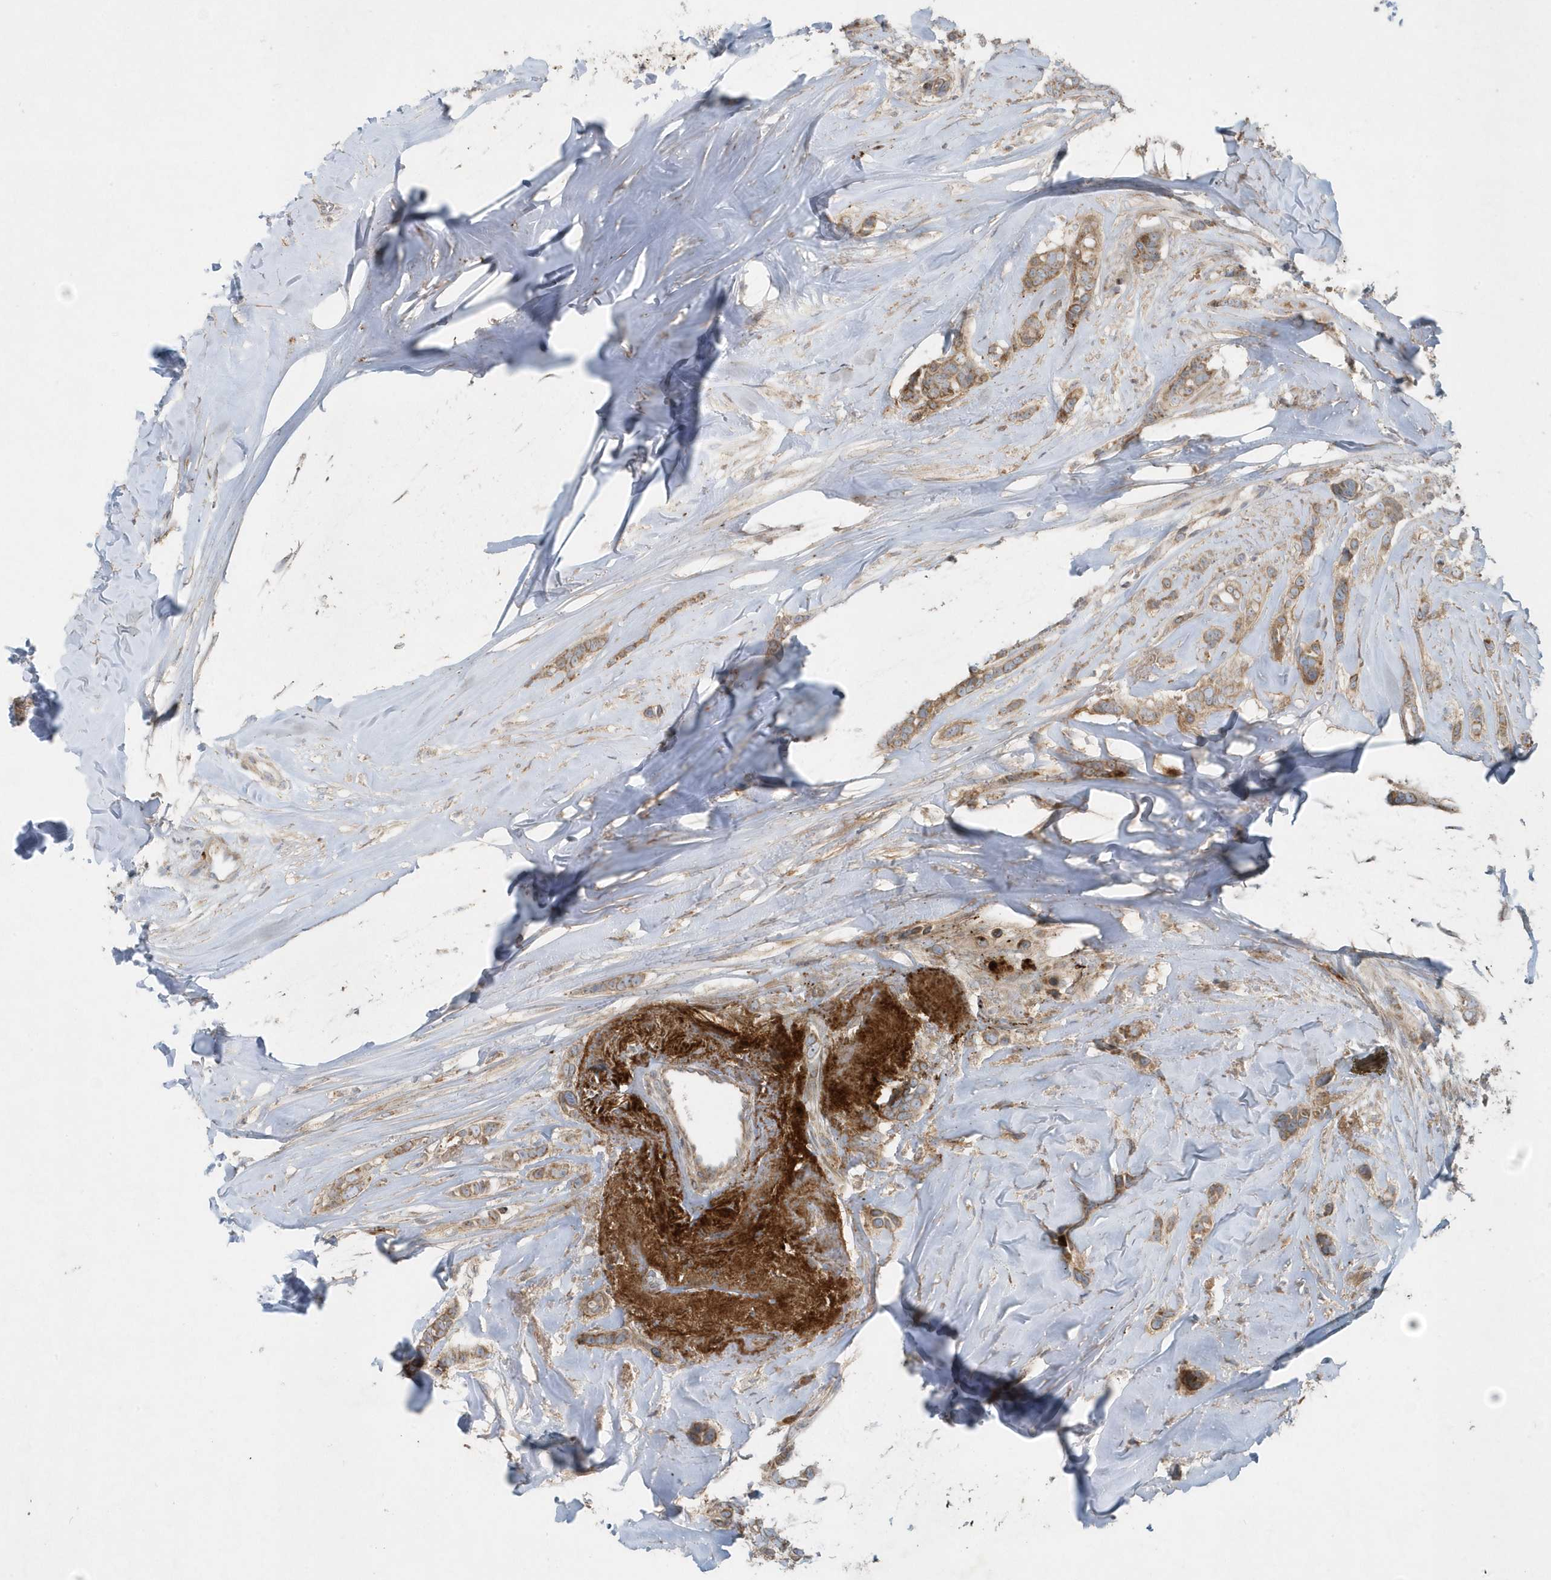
{"staining": {"intensity": "moderate", "quantity": ">75%", "location": "cytoplasmic/membranous"}, "tissue": "breast cancer", "cell_type": "Tumor cells", "image_type": "cancer", "snomed": [{"axis": "morphology", "description": "Lobular carcinoma"}, {"axis": "topography", "description": "Breast"}], "caption": "Human breast lobular carcinoma stained with a brown dye displays moderate cytoplasmic/membranous positive expression in approximately >75% of tumor cells.", "gene": "SLC38A2", "patient": {"sex": "female", "age": 51}}